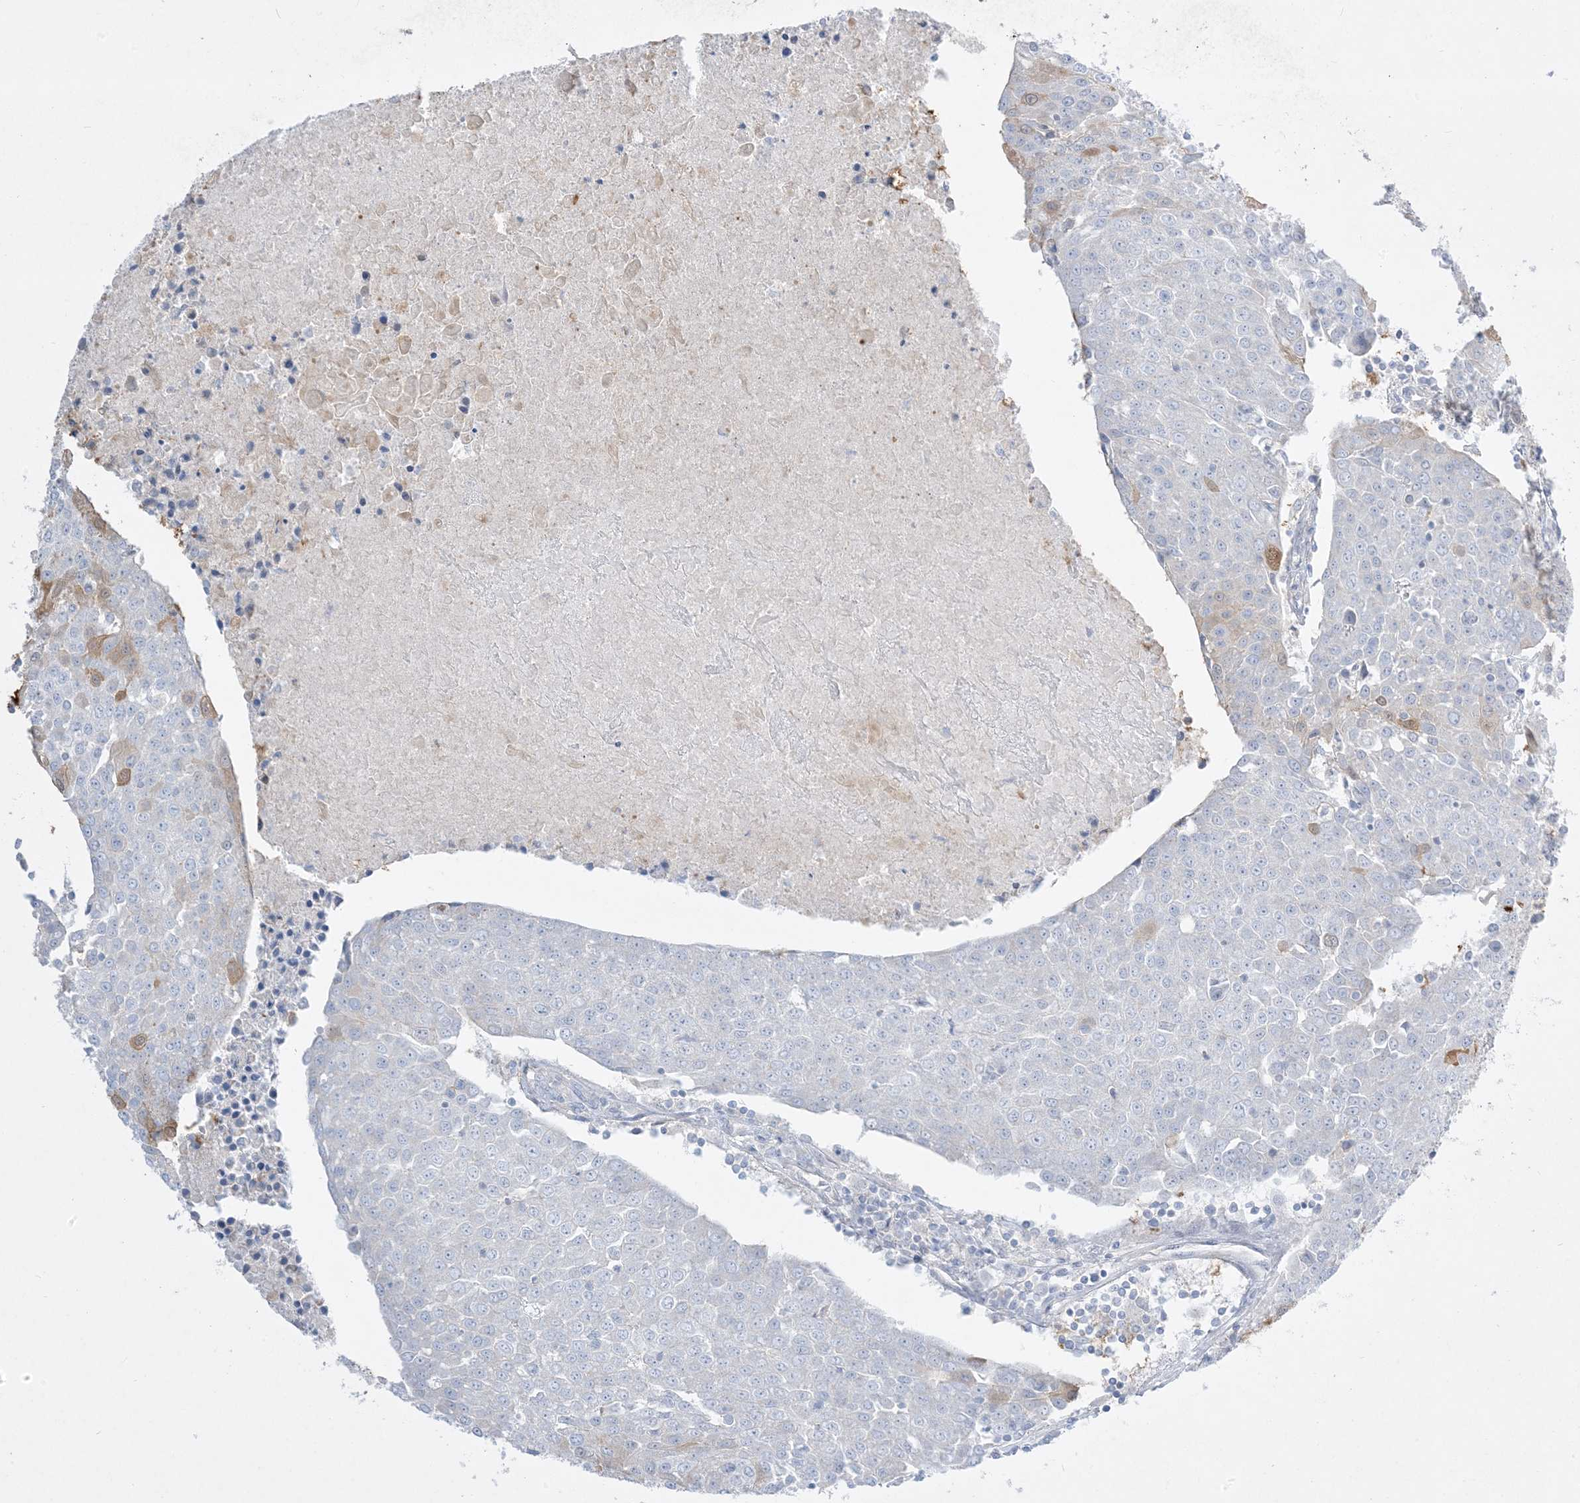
{"staining": {"intensity": "negative", "quantity": "none", "location": "none"}, "tissue": "urothelial cancer", "cell_type": "Tumor cells", "image_type": "cancer", "snomed": [{"axis": "morphology", "description": "Urothelial carcinoma, High grade"}, {"axis": "topography", "description": "Urinary bladder"}], "caption": "Human urothelial cancer stained for a protein using IHC demonstrates no expression in tumor cells.", "gene": "ARHGEF9", "patient": {"sex": "female", "age": 85}}